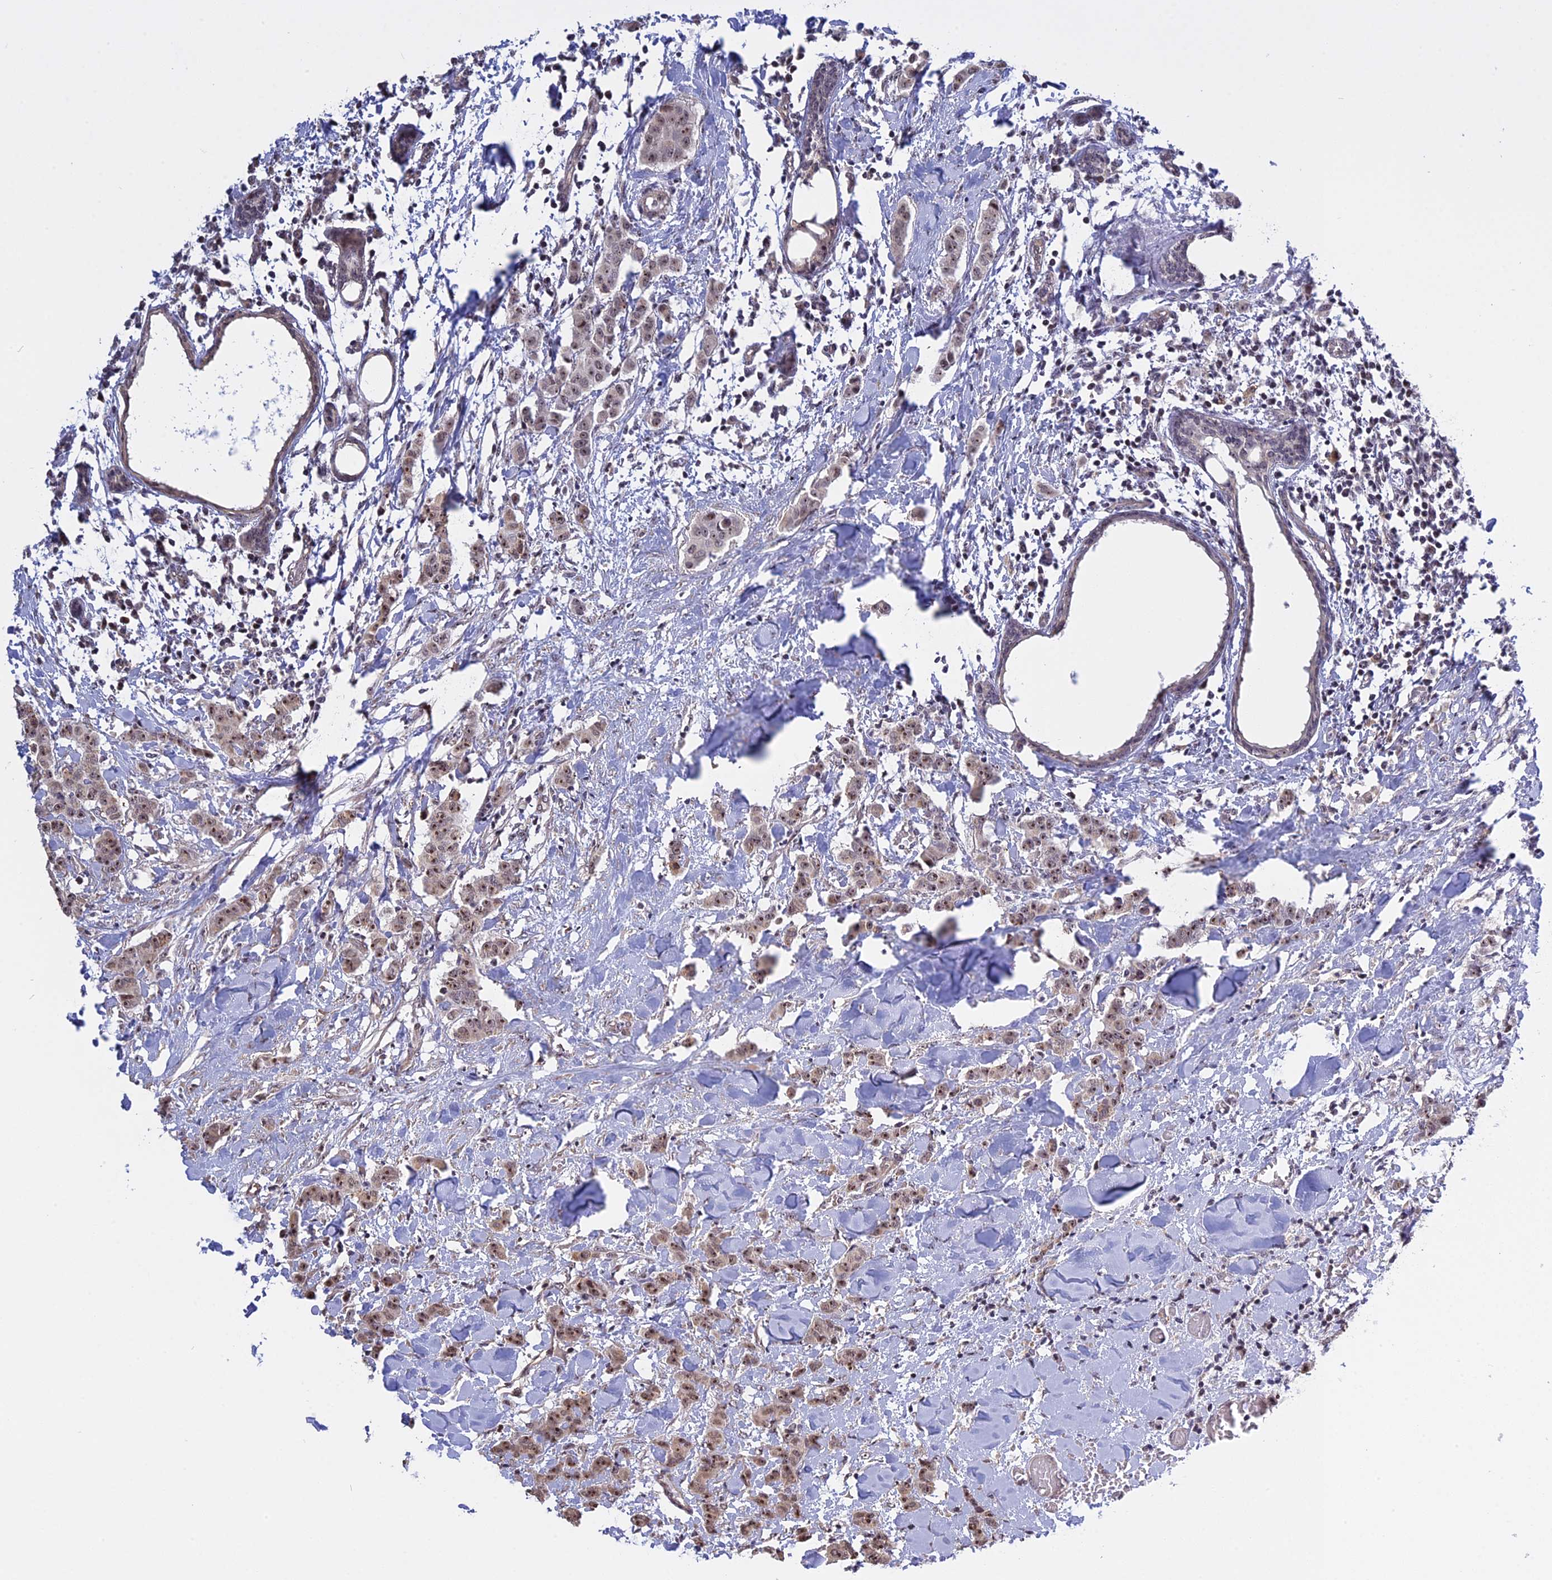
{"staining": {"intensity": "weak", "quantity": ">75%", "location": "nuclear"}, "tissue": "breast cancer", "cell_type": "Tumor cells", "image_type": "cancer", "snomed": [{"axis": "morphology", "description": "Duct carcinoma"}, {"axis": "topography", "description": "Breast"}], "caption": "Protein positivity by immunohistochemistry reveals weak nuclear expression in about >75% of tumor cells in breast cancer.", "gene": "MGA", "patient": {"sex": "female", "age": 40}}